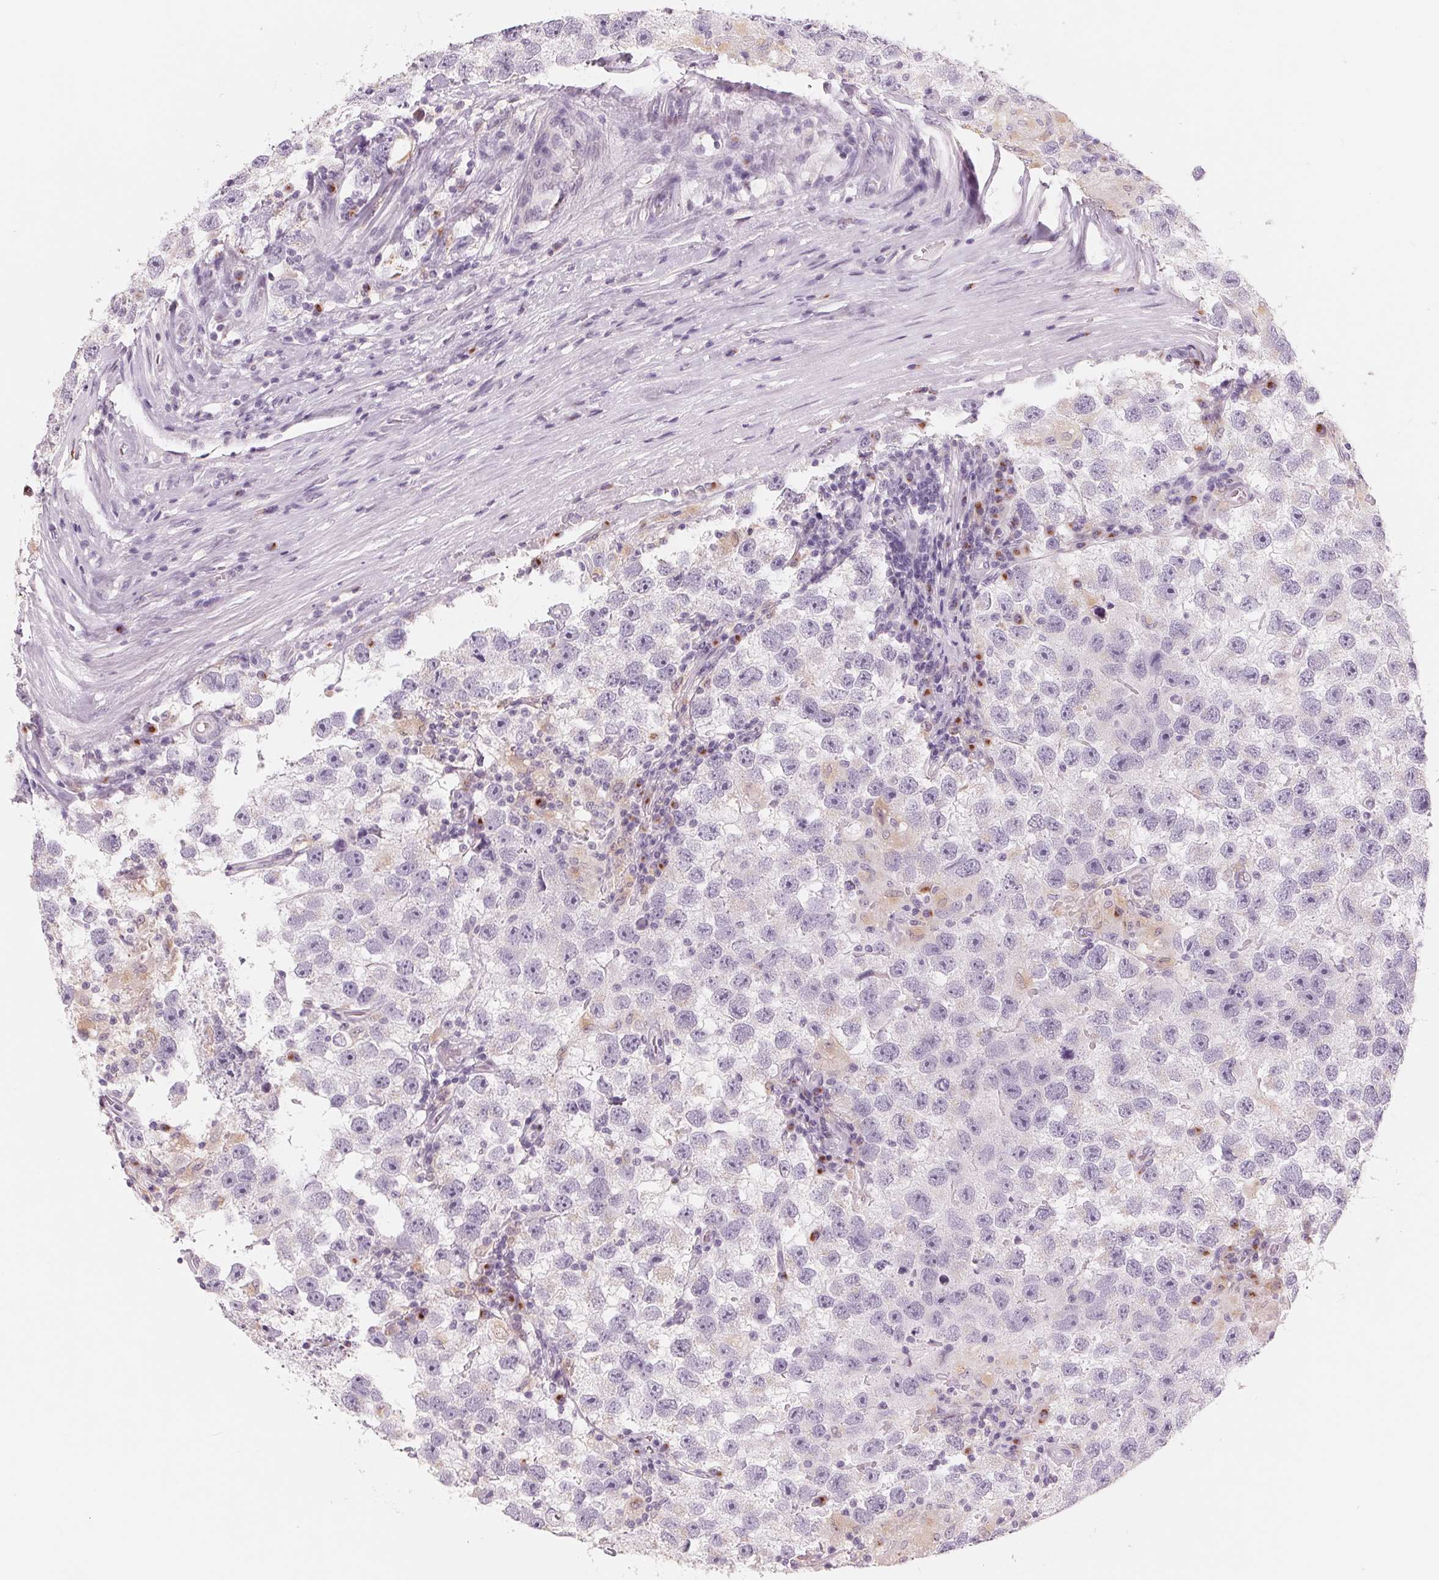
{"staining": {"intensity": "negative", "quantity": "none", "location": "none"}, "tissue": "testis cancer", "cell_type": "Tumor cells", "image_type": "cancer", "snomed": [{"axis": "morphology", "description": "Seminoma, NOS"}, {"axis": "topography", "description": "Testis"}], "caption": "Image shows no significant protein positivity in tumor cells of seminoma (testis).", "gene": "IL9R", "patient": {"sex": "male", "age": 26}}